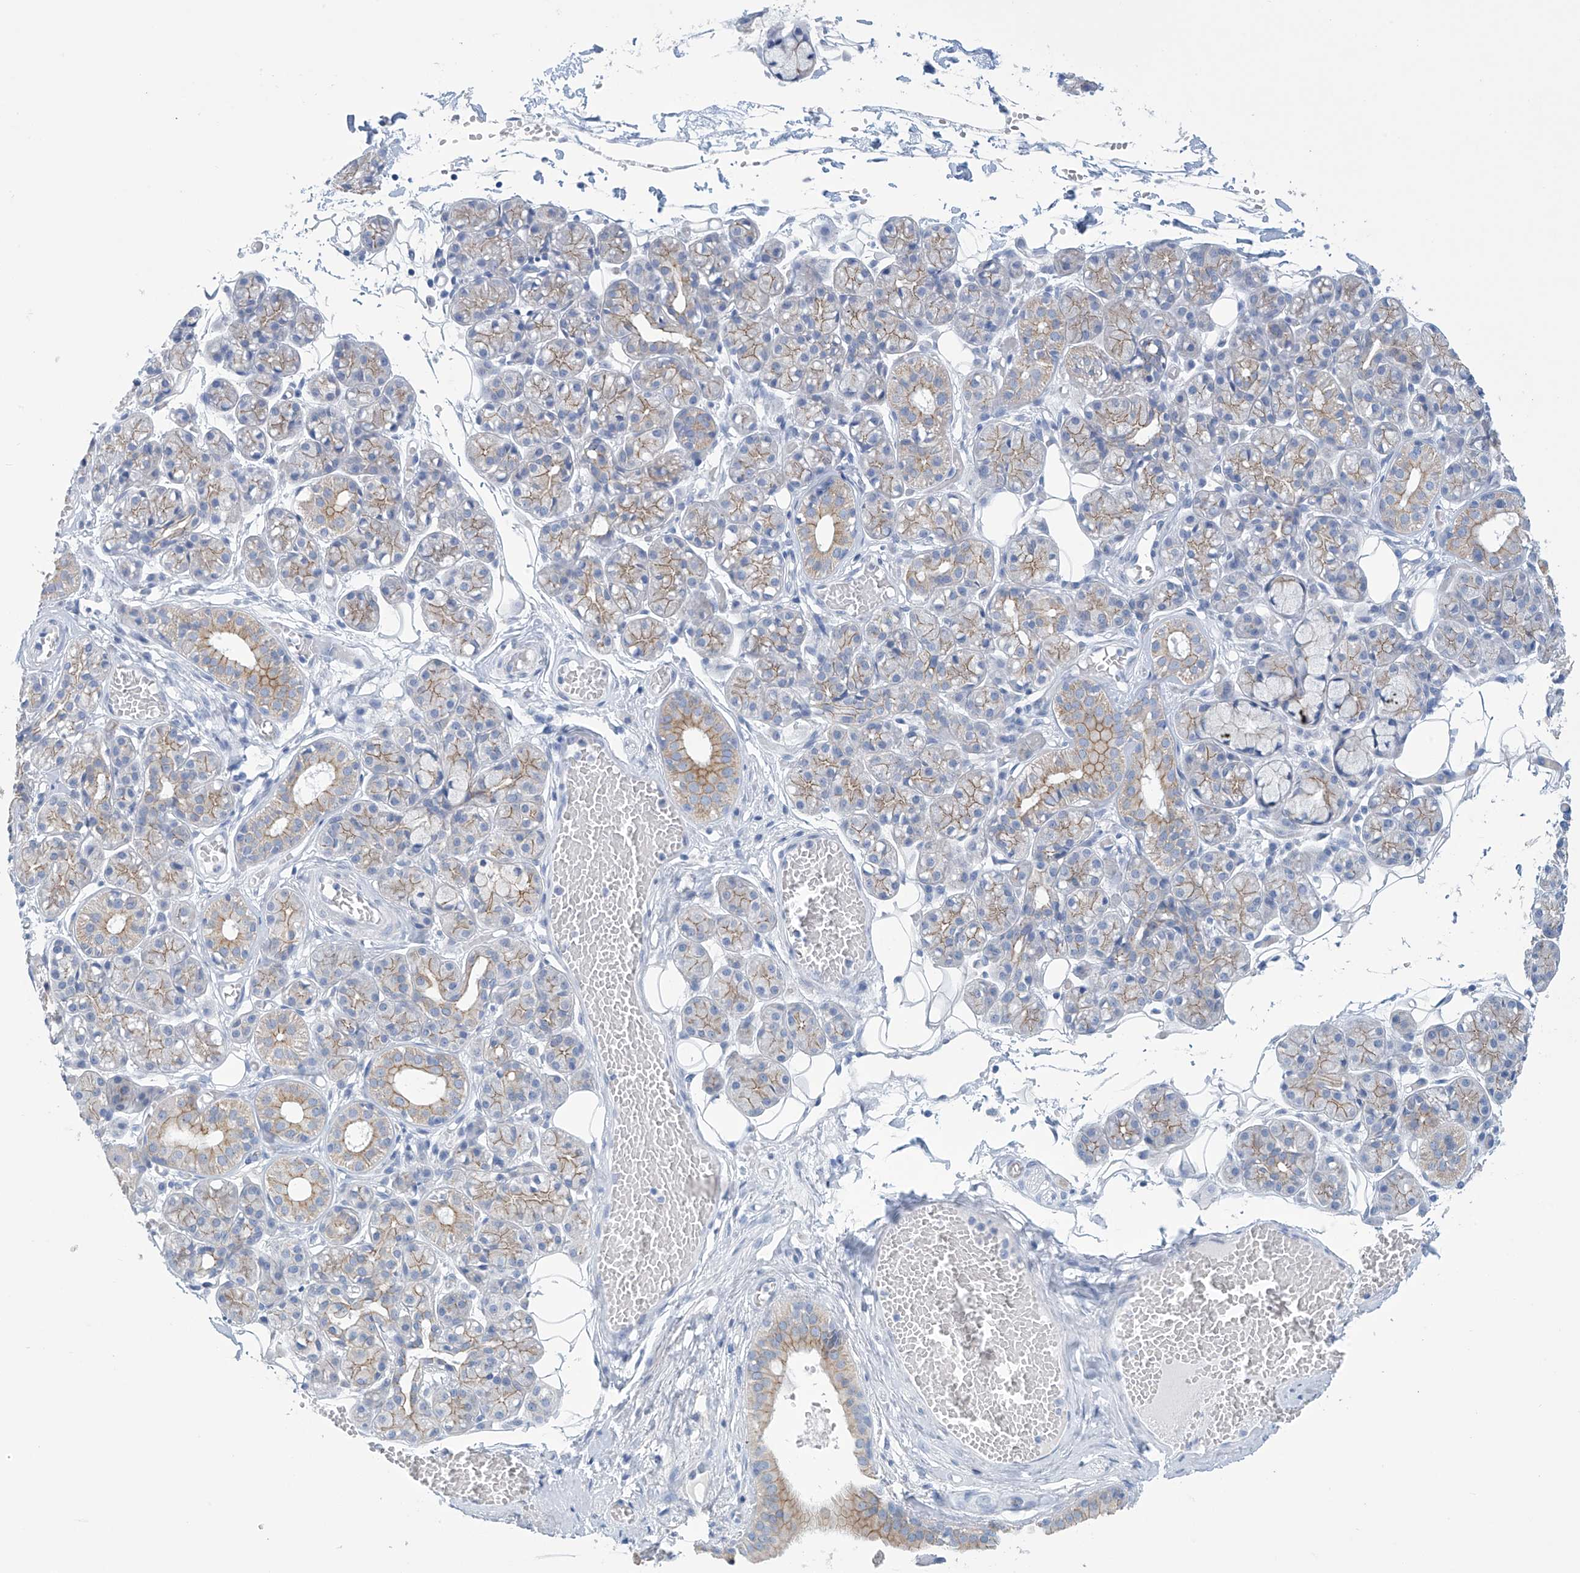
{"staining": {"intensity": "weak", "quantity": "25%-75%", "location": "cytoplasmic/membranous"}, "tissue": "salivary gland", "cell_type": "Glandular cells", "image_type": "normal", "snomed": [{"axis": "morphology", "description": "Normal tissue, NOS"}, {"axis": "topography", "description": "Salivary gland"}], "caption": "Immunohistochemistry (IHC) of benign salivary gland exhibits low levels of weak cytoplasmic/membranous expression in about 25%-75% of glandular cells.", "gene": "DSP", "patient": {"sex": "male", "age": 63}}